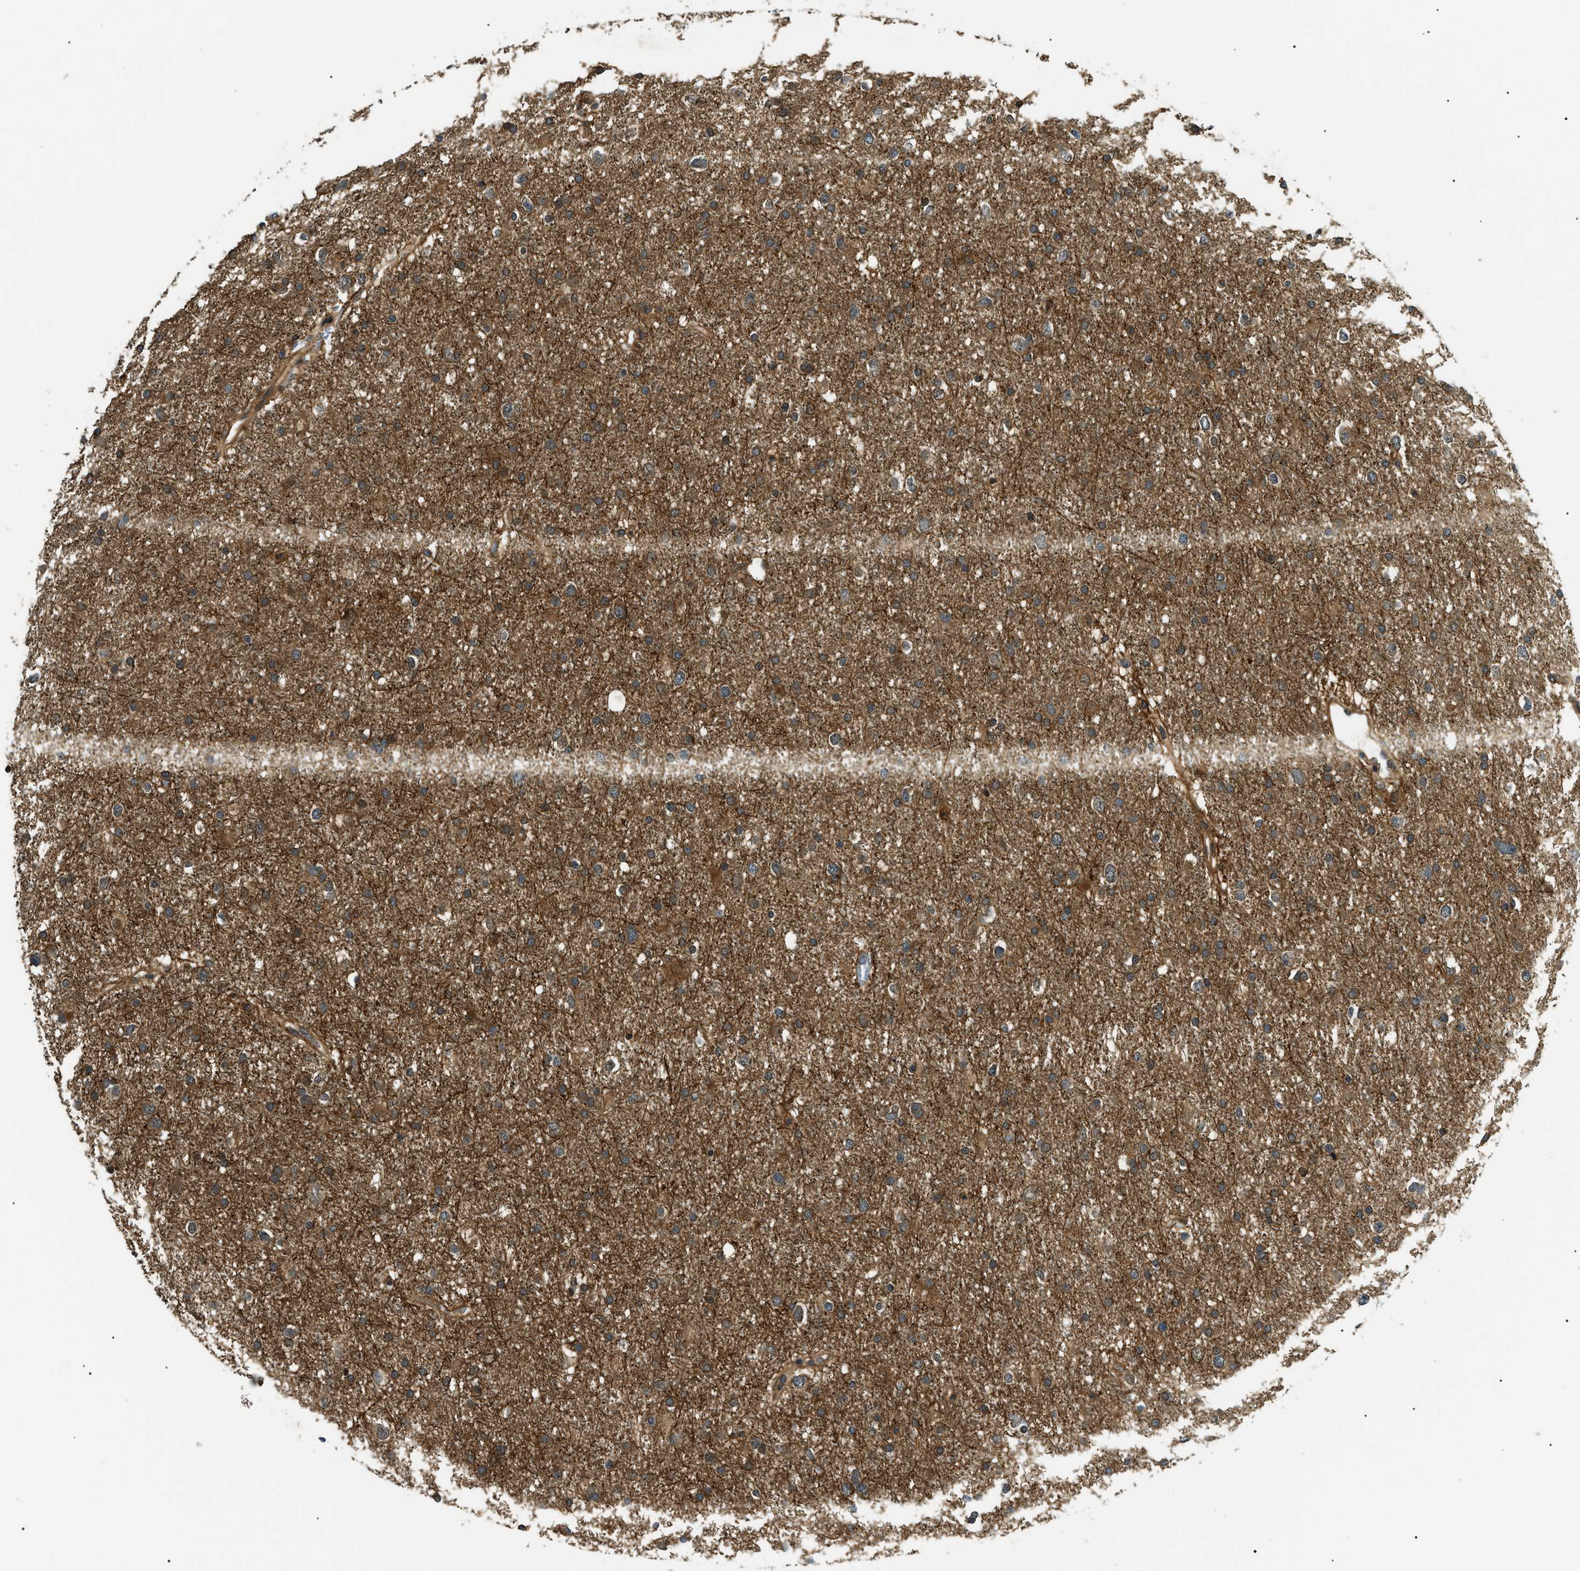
{"staining": {"intensity": "moderate", "quantity": ">75%", "location": "cytoplasmic/membranous"}, "tissue": "glioma", "cell_type": "Tumor cells", "image_type": "cancer", "snomed": [{"axis": "morphology", "description": "Glioma, malignant, Low grade"}, {"axis": "topography", "description": "Brain"}], "caption": "Protein expression analysis of human glioma reveals moderate cytoplasmic/membranous positivity in approximately >75% of tumor cells.", "gene": "ATP6AP1", "patient": {"sex": "female", "age": 37}}